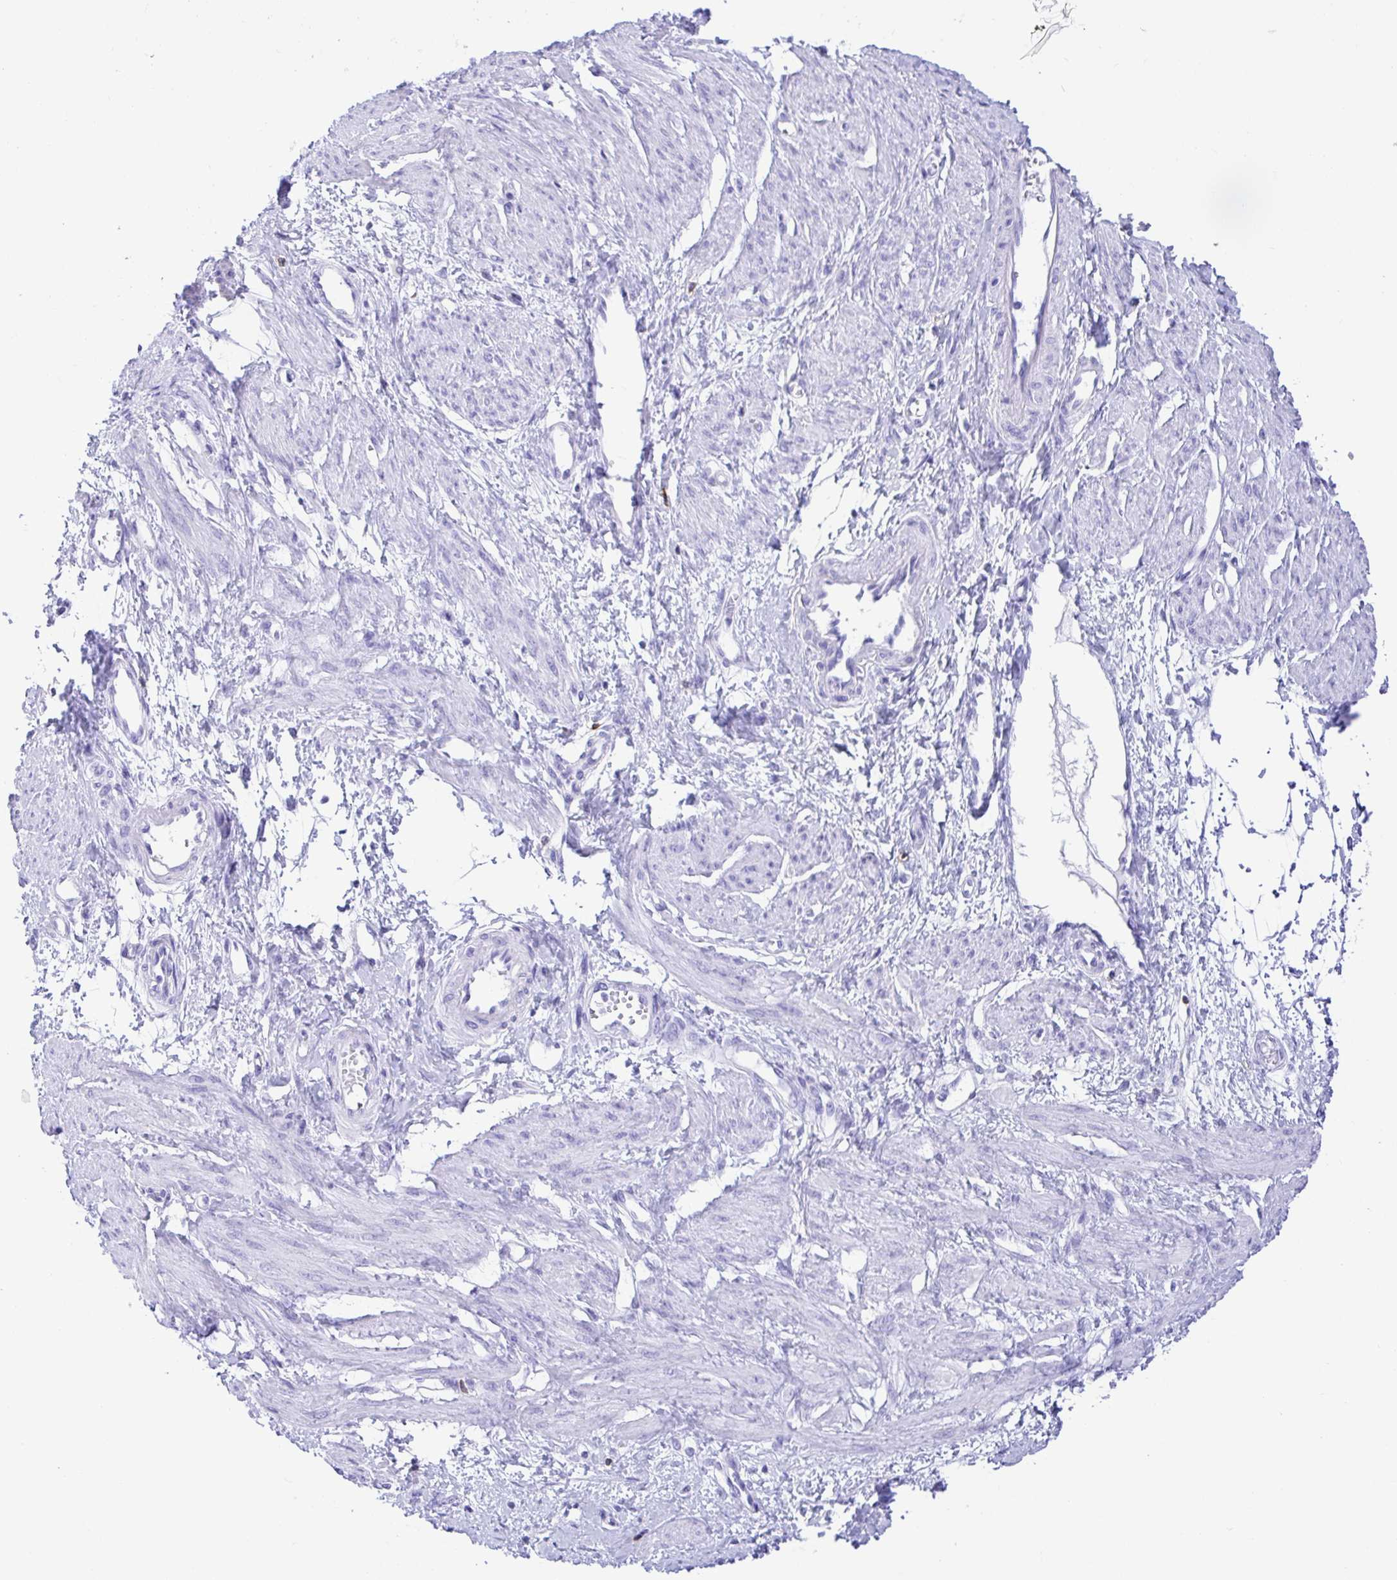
{"staining": {"intensity": "negative", "quantity": "none", "location": "none"}, "tissue": "smooth muscle", "cell_type": "Smooth muscle cells", "image_type": "normal", "snomed": [{"axis": "morphology", "description": "Normal tissue, NOS"}, {"axis": "topography", "description": "Smooth muscle"}, {"axis": "topography", "description": "Uterus"}], "caption": "IHC of benign smooth muscle demonstrates no expression in smooth muscle cells. (Brightfield microscopy of DAB (3,3'-diaminobenzidine) immunohistochemistry (IHC) at high magnification).", "gene": "CD5", "patient": {"sex": "female", "age": 39}}